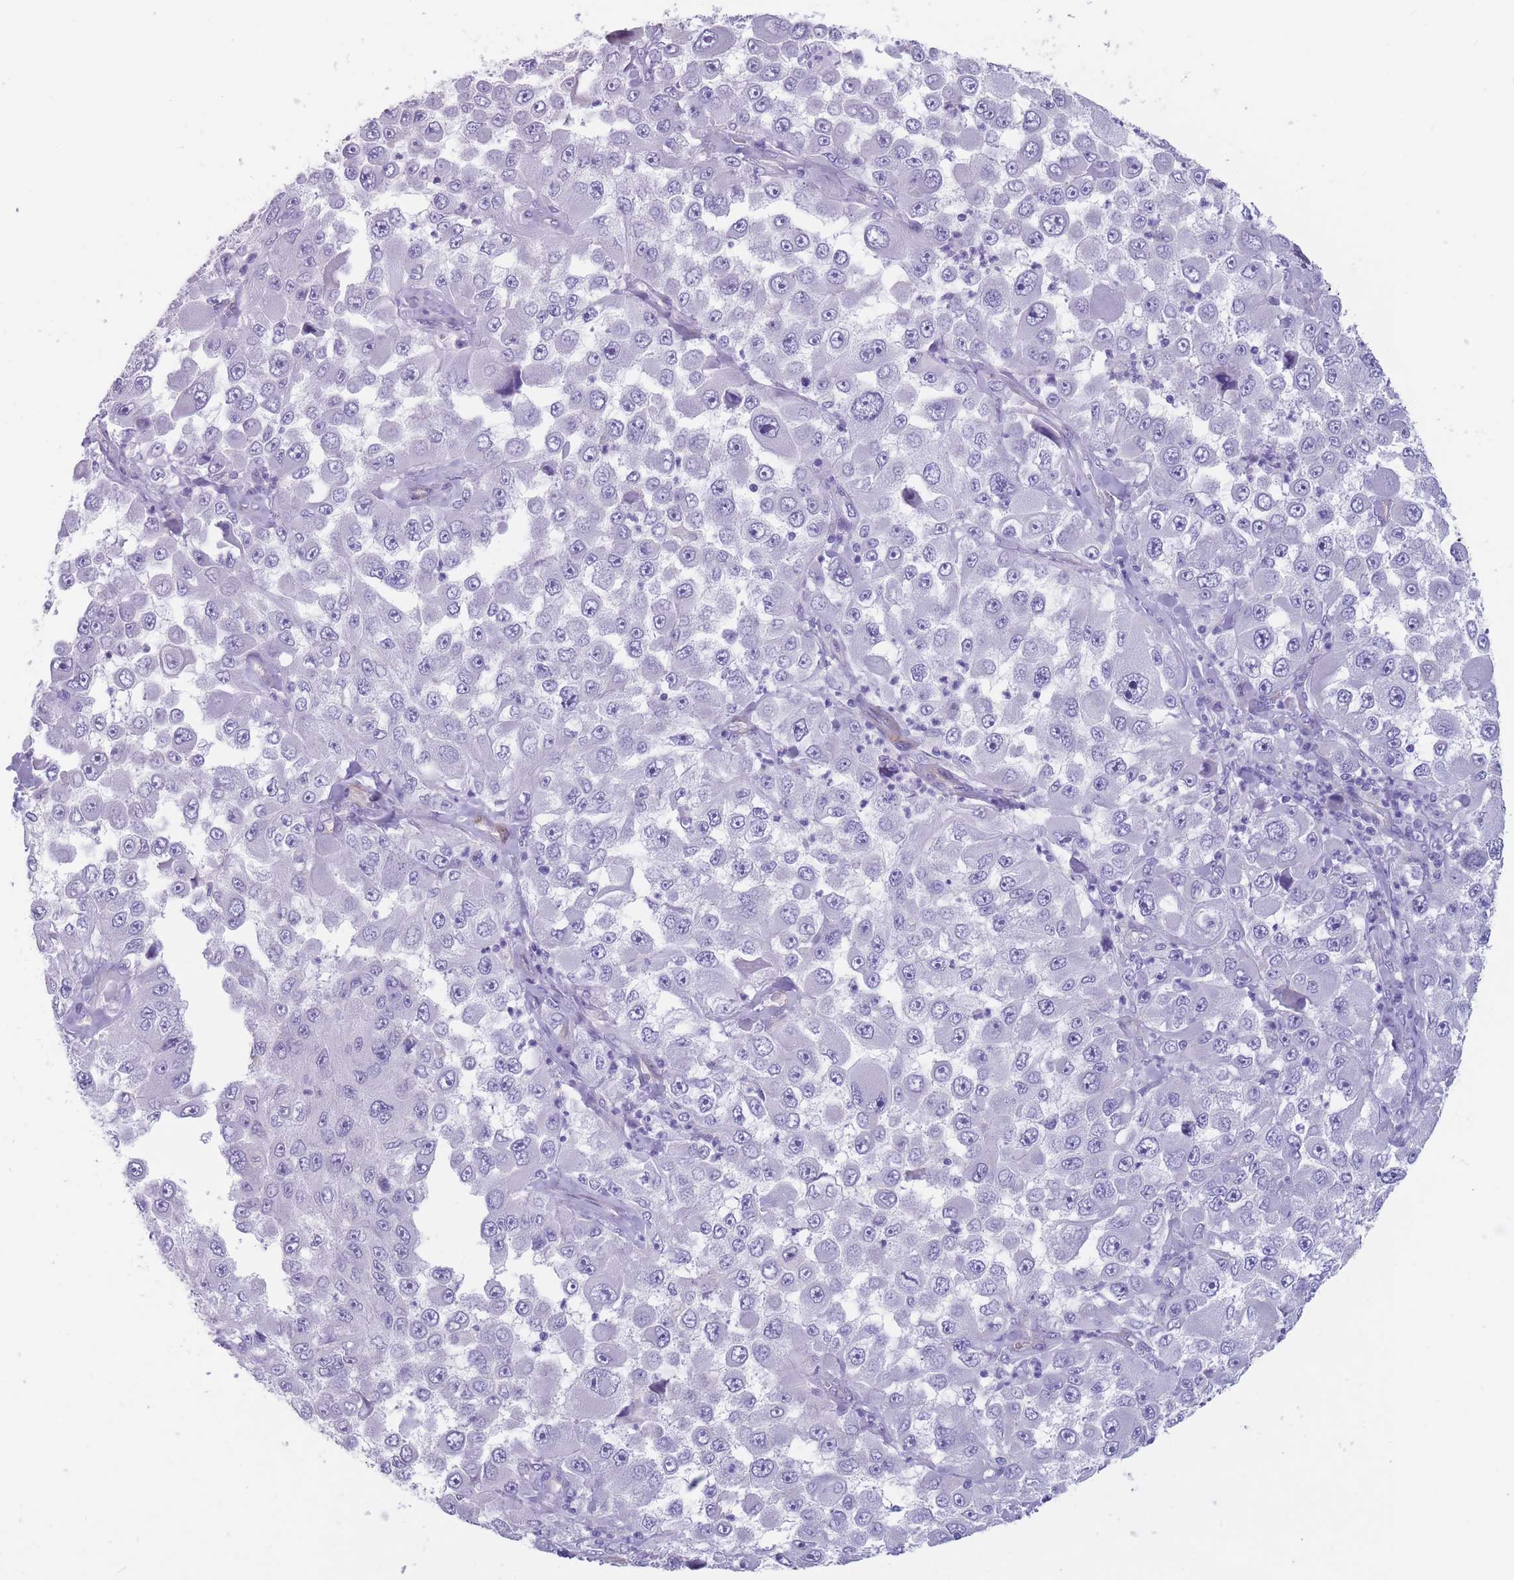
{"staining": {"intensity": "negative", "quantity": "none", "location": "none"}, "tissue": "melanoma", "cell_type": "Tumor cells", "image_type": "cancer", "snomed": [{"axis": "morphology", "description": "Malignant melanoma, Metastatic site"}, {"axis": "topography", "description": "Lymph node"}], "caption": "Tumor cells show no significant staining in malignant melanoma (metastatic site).", "gene": "DPYD", "patient": {"sex": "male", "age": 62}}